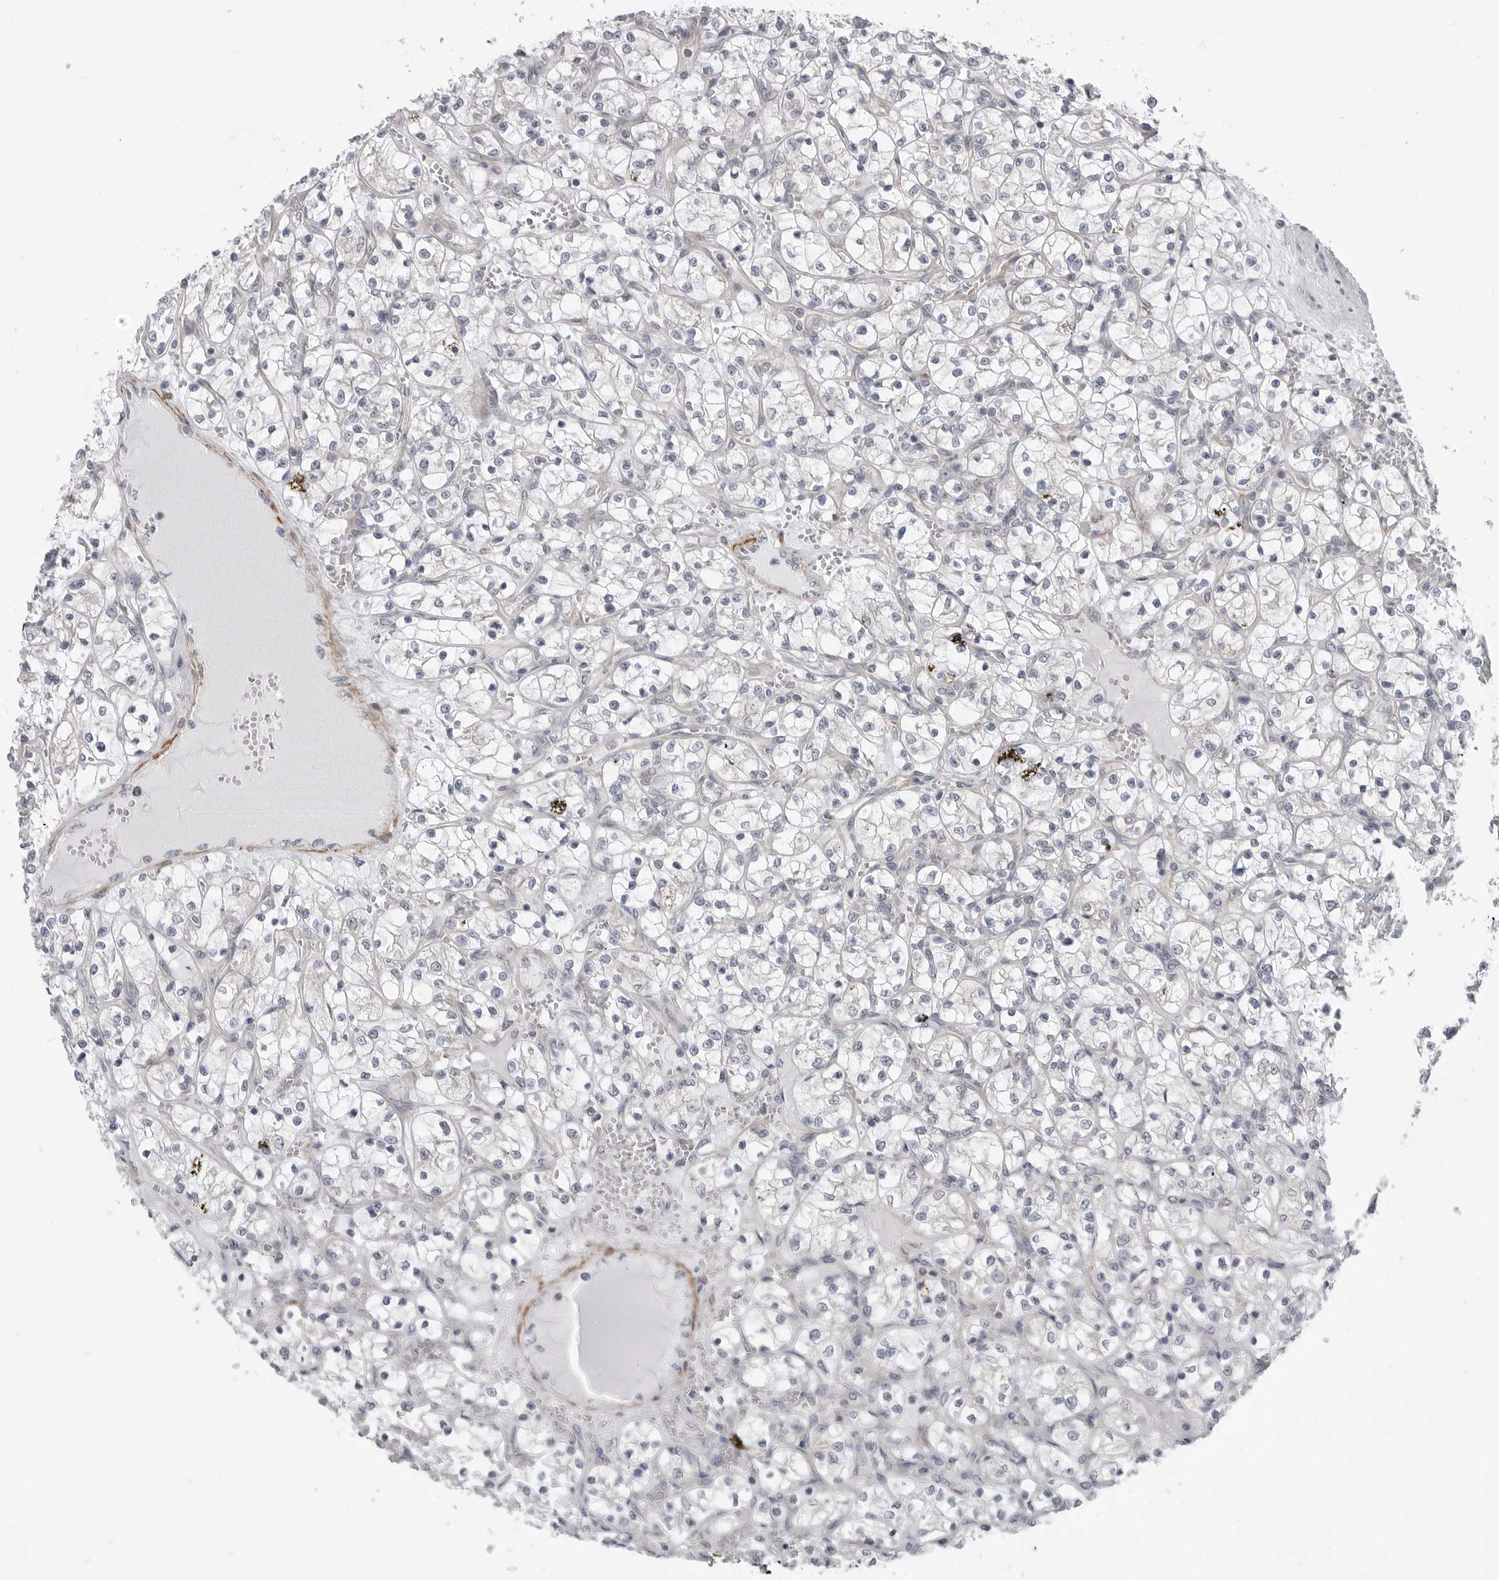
{"staining": {"intensity": "negative", "quantity": "none", "location": "none"}, "tissue": "renal cancer", "cell_type": "Tumor cells", "image_type": "cancer", "snomed": [{"axis": "morphology", "description": "Adenocarcinoma, NOS"}, {"axis": "topography", "description": "Kidney"}], "caption": "The histopathology image shows no significant positivity in tumor cells of renal cancer (adenocarcinoma).", "gene": "SCP2", "patient": {"sex": "female", "age": 69}}